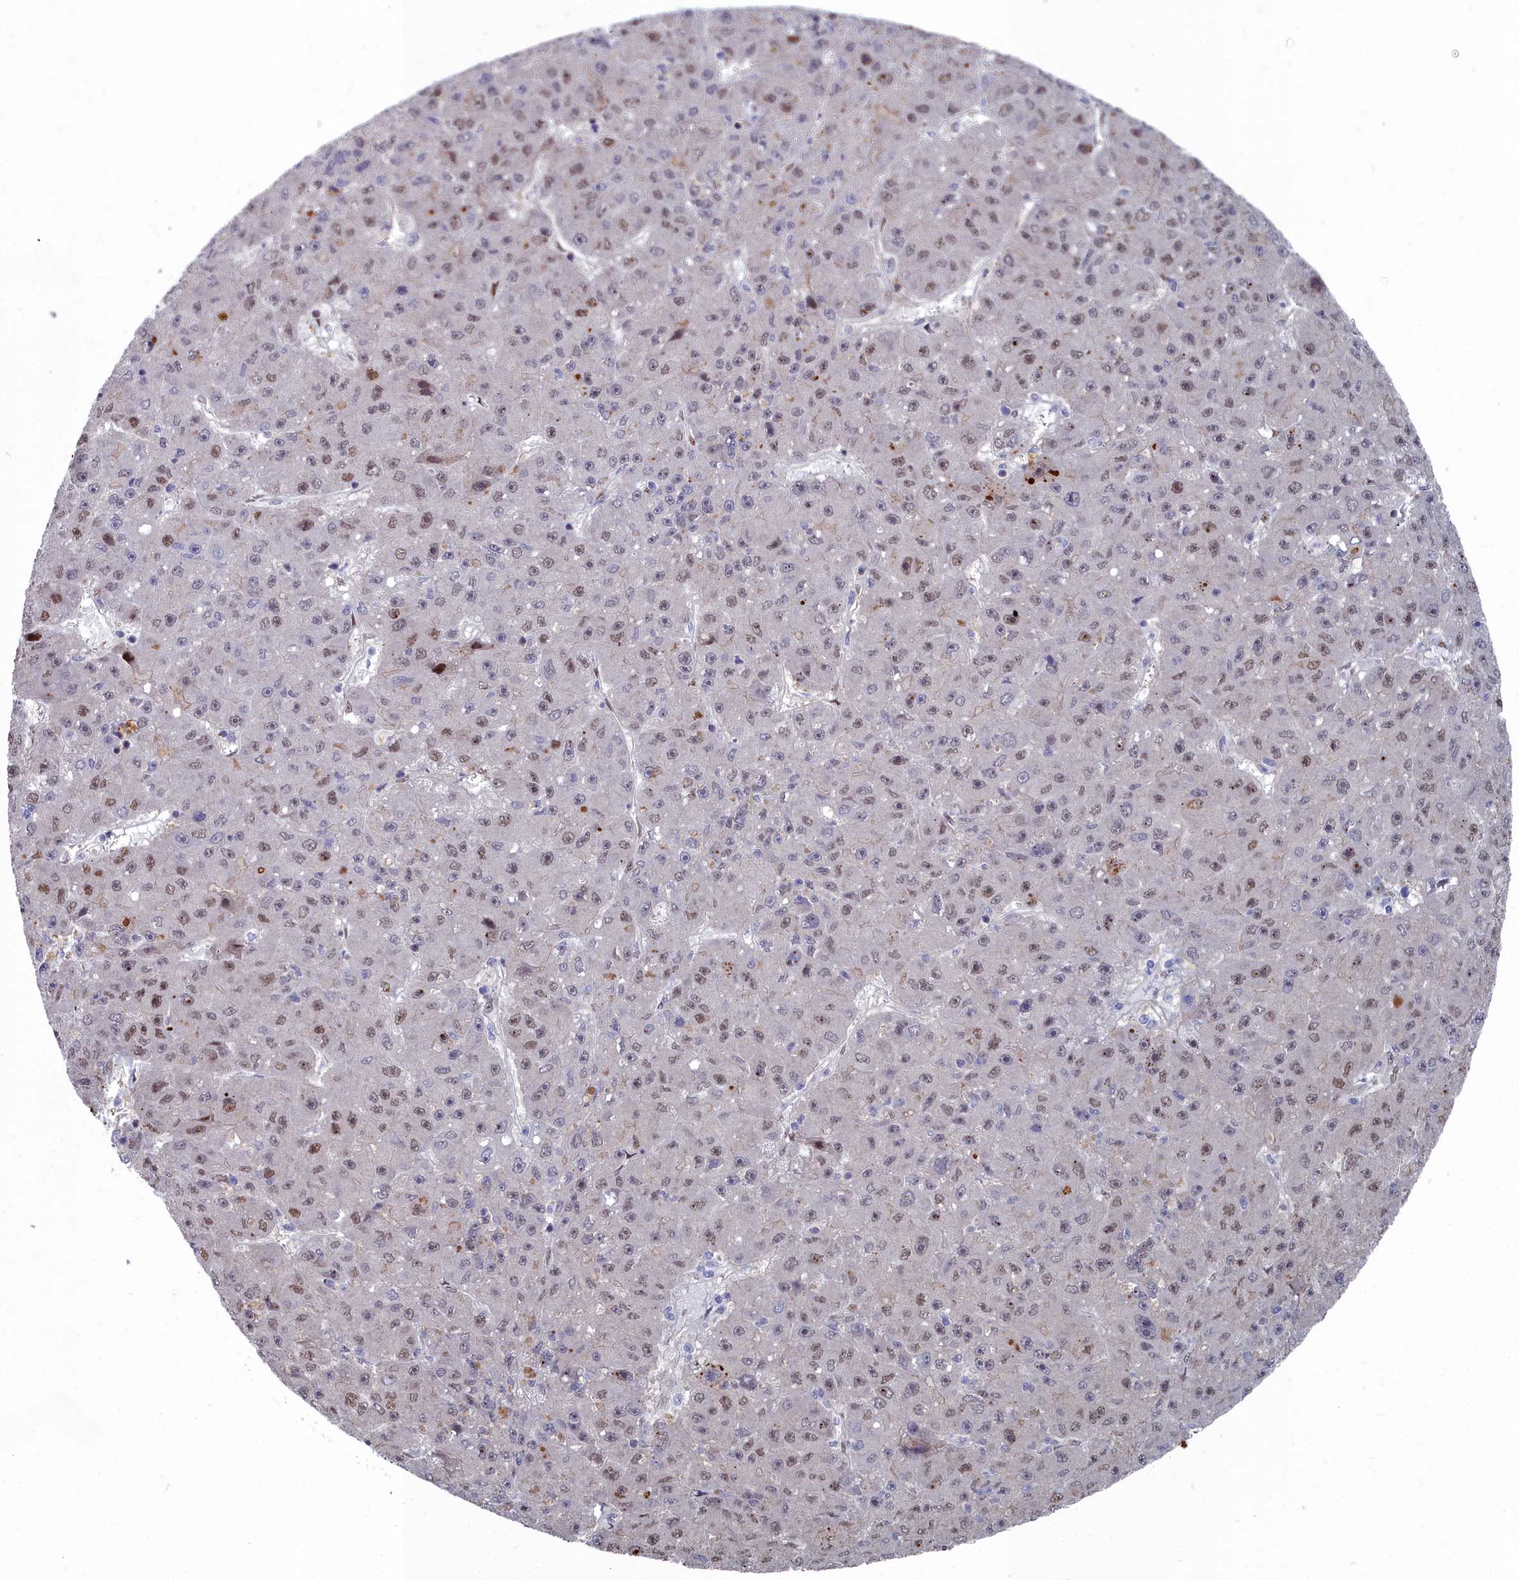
{"staining": {"intensity": "moderate", "quantity": "25%-75%", "location": "nuclear"}, "tissue": "liver cancer", "cell_type": "Tumor cells", "image_type": "cancer", "snomed": [{"axis": "morphology", "description": "Carcinoma, Hepatocellular, NOS"}, {"axis": "topography", "description": "Liver"}], "caption": "A photomicrograph showing moderate nuclear positivity in about 25%-75% of tumor cells in hepatocellular carcinoma (liver), as visualized by brown immunohistochemical staining.", "gene": "RPS27A", "patient": {"sex": "male", "age": 67}}